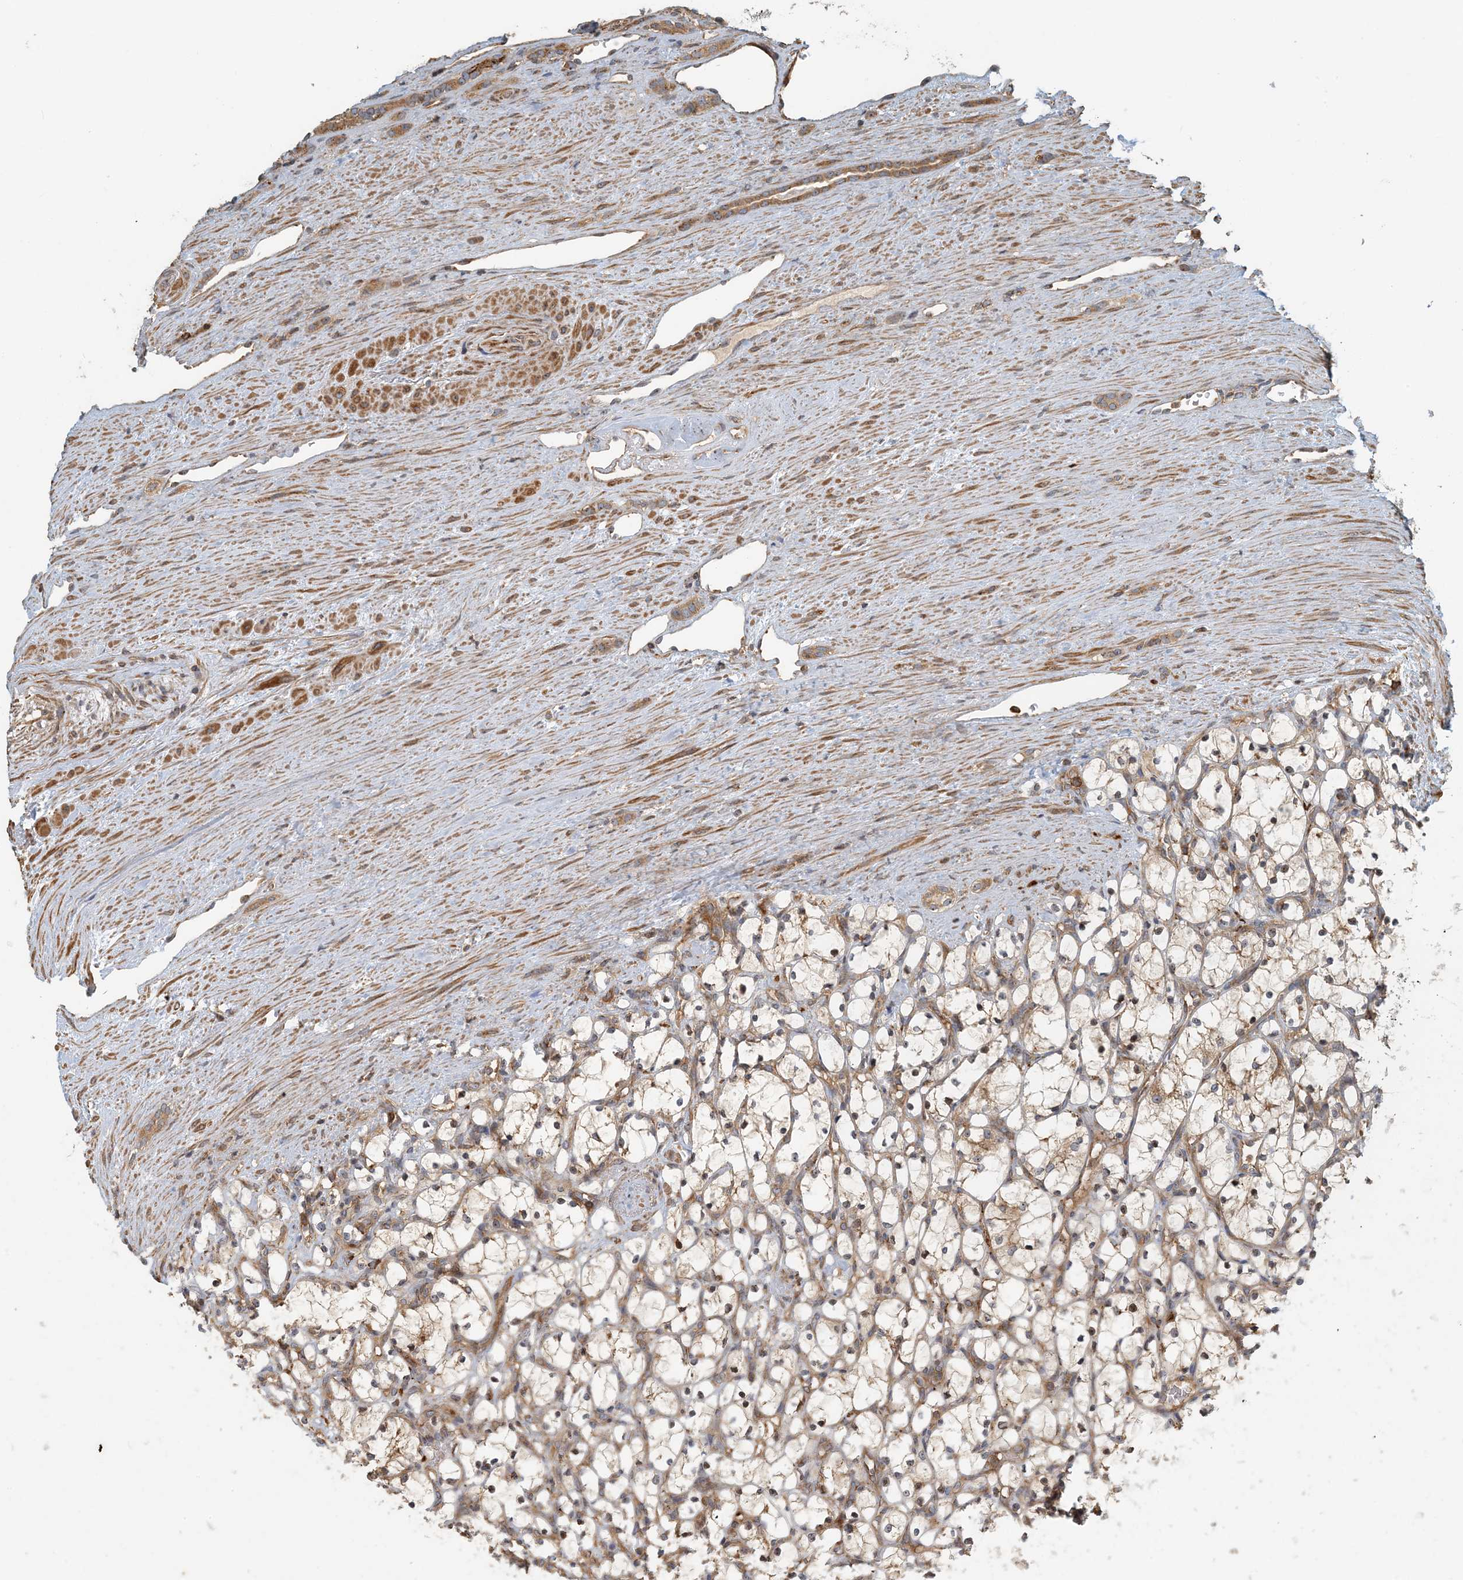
{"staining": {"intensity": "weak", "quantity": "<25%", "location": "cytoplasmic/membranous"}, "tissue": "renal cancer", "cell_type": "Tumor cells", "image_type": "cancer", "snomed": [{"axis": "morphology", "description": "Adenocarcinoma, NOS"}, {"axis": "topography", "description": "Kidney"}], "caption": "A high-resolution photomicrograph shows immunohistochemistry staining of renal adenocarcinoma, which displays no significant staining in tumor cells. (Brightfield microscopy of DAB immunohistochemistry at high magnification).", "gene": "COLEC11", "patient": {"sex": "female", "age": 69}}